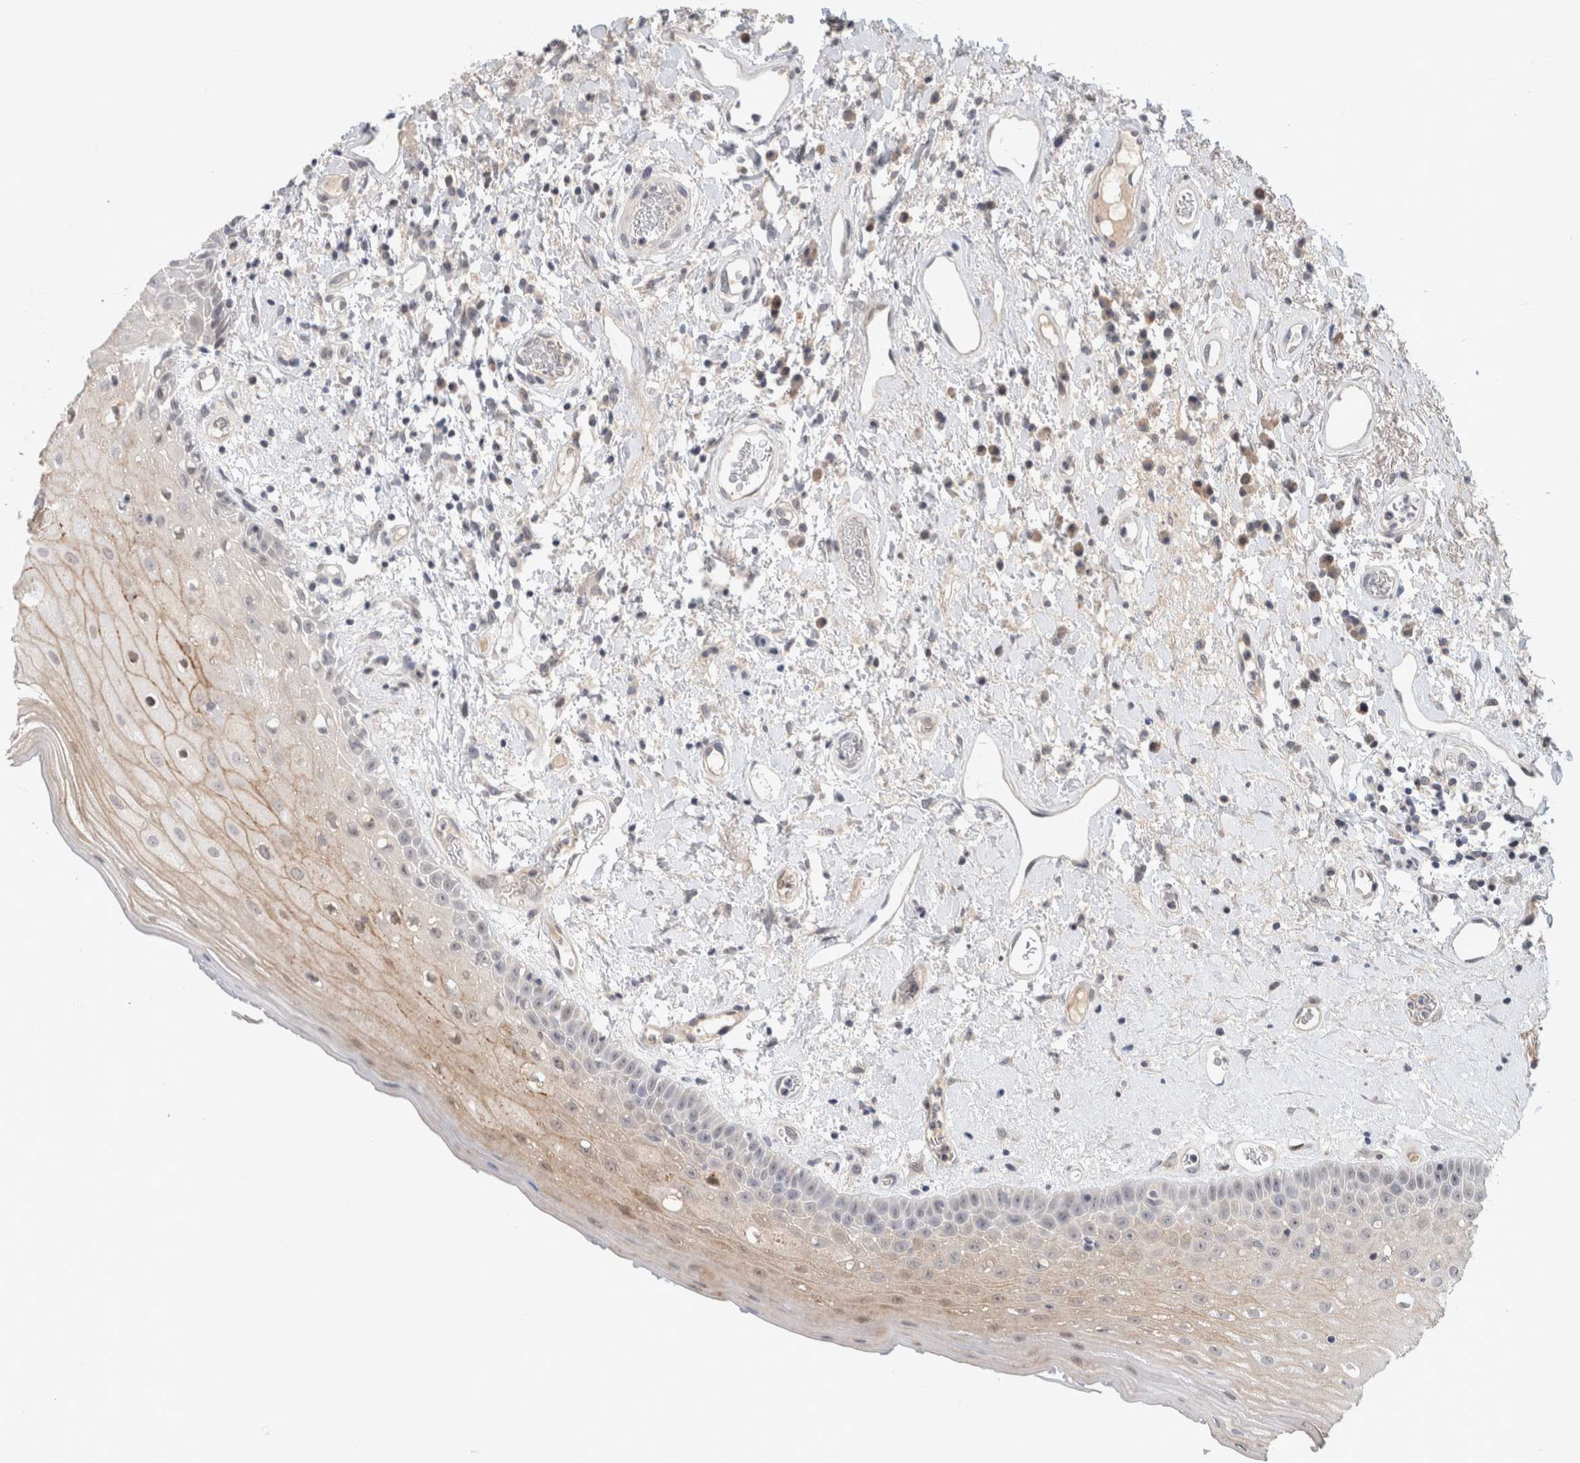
{"staining": {"intensity": "weak", "quantity": "<25%", "location": "cytoplasmic/membranous"}, "tissue": "oral mucosa", "cell_type": "Squamous epithelial cells", "image_type": "normal", "snomed": [{"axis": "morphology", "description": "Normal tissue, NOS"}, {"axis": "topography", "description": "Oral tissue"}], "caption": "This image is of benign oral mucosa stained with immunohistochemistry to label a protein in brown with the nuclei are counter-stained blue. There is no positivity in squamous epithelial cells.", "gene": "SYDE2", "patient": {"sex": "female", "age": 76}}